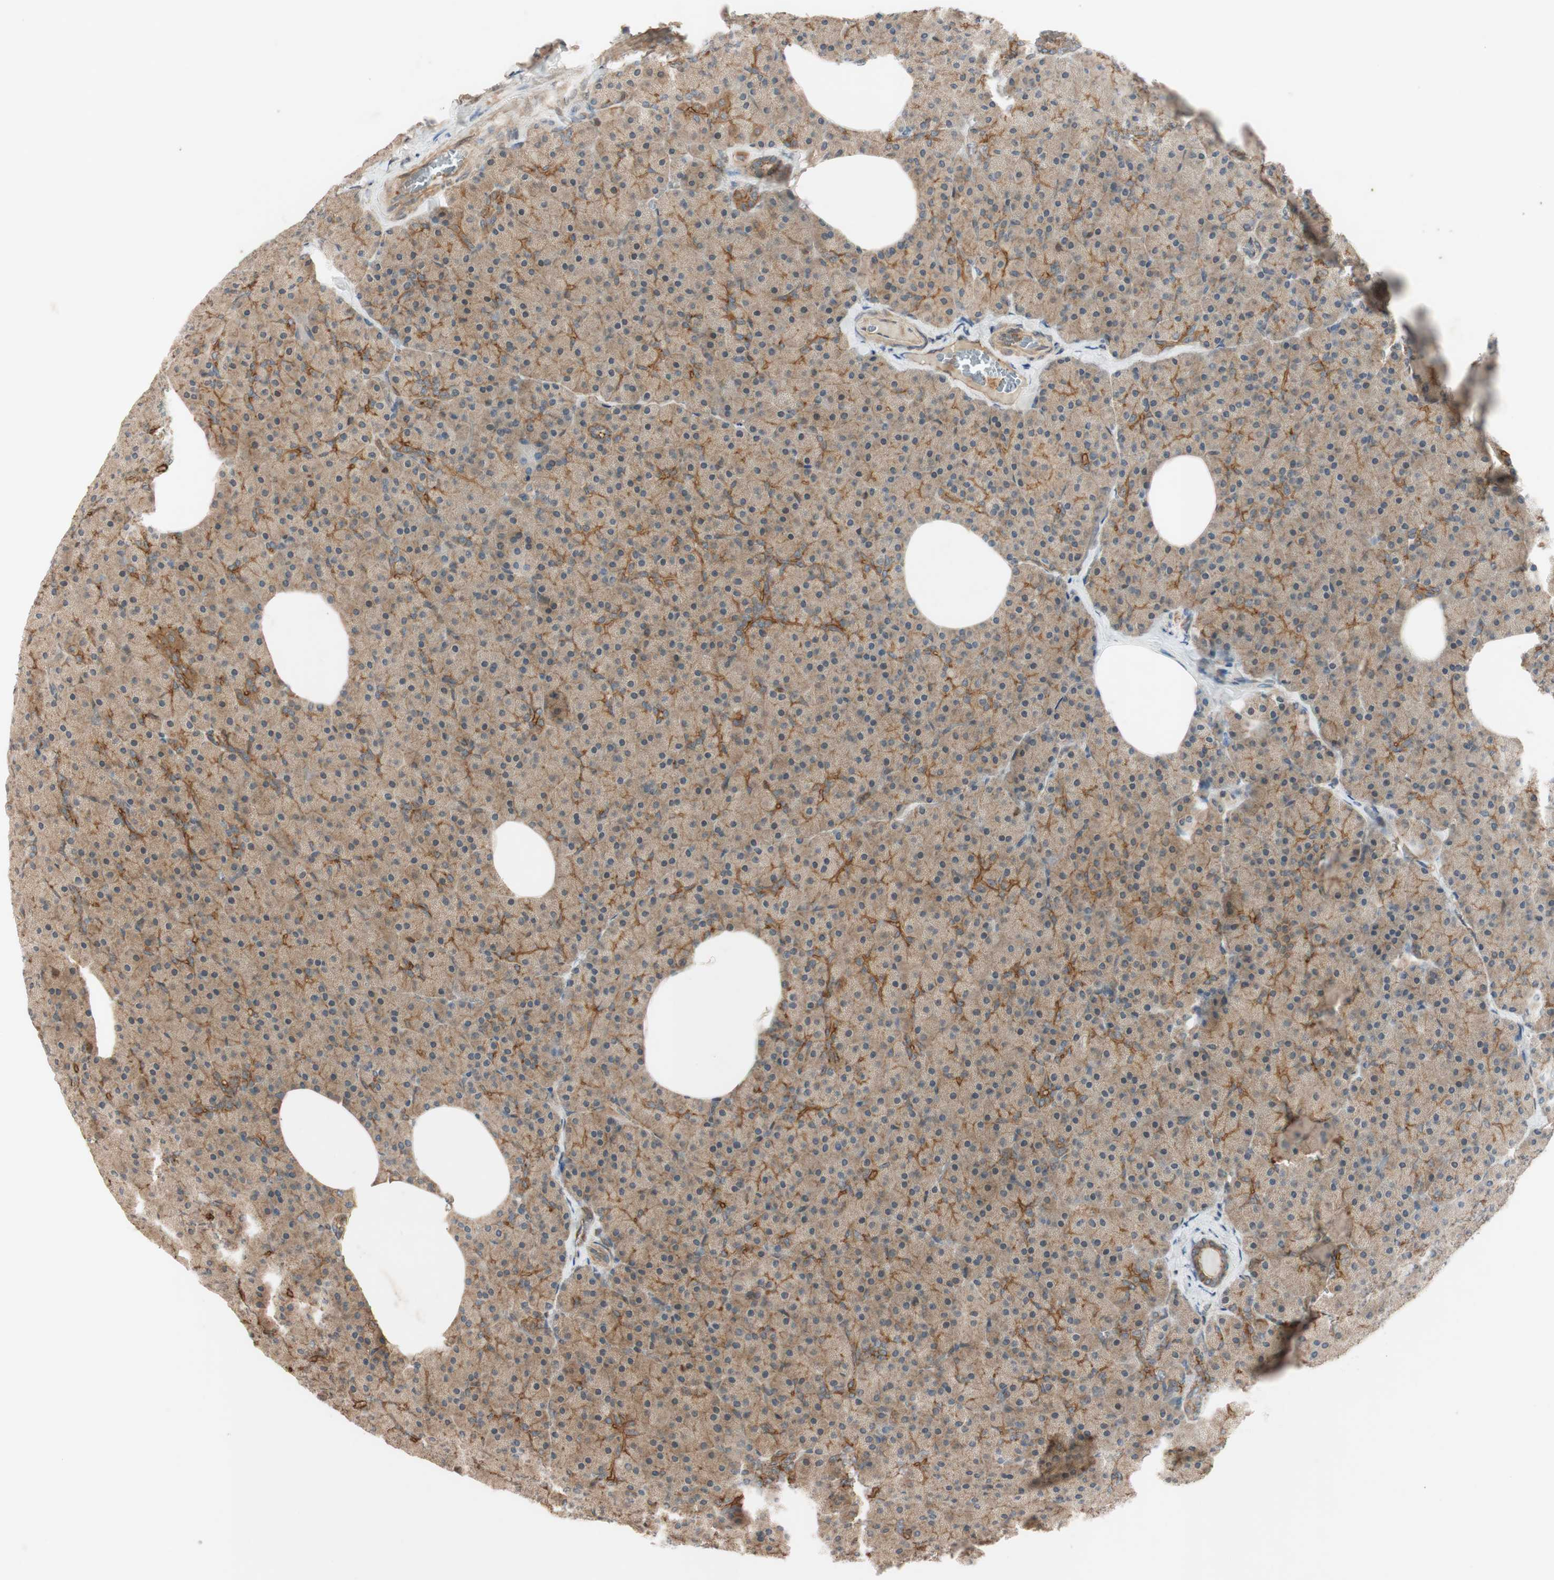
{"staining": {"intensity": "moderate", "quantity": "25%-75%", "location": "cytoplasmic/membranous"}, "tissue": "pancreas", "cell_type": "Exocrine glandular cells", "image_type": "normal", "snomed": [{"axis": "morphology", "description": "Normal tissue, NOS"}, {"axis": "topography", "description": "Pancreas"}], "caption": "The image demonstrates immunohistochemical staining of benign pancreas. There is moderate cytoplasmic/membranous expression is appreciated in approximately 25%-75% of exocrine glandular cells.", "gene": "EPHA8", "patient": {"sex": "female", "age": 35}}